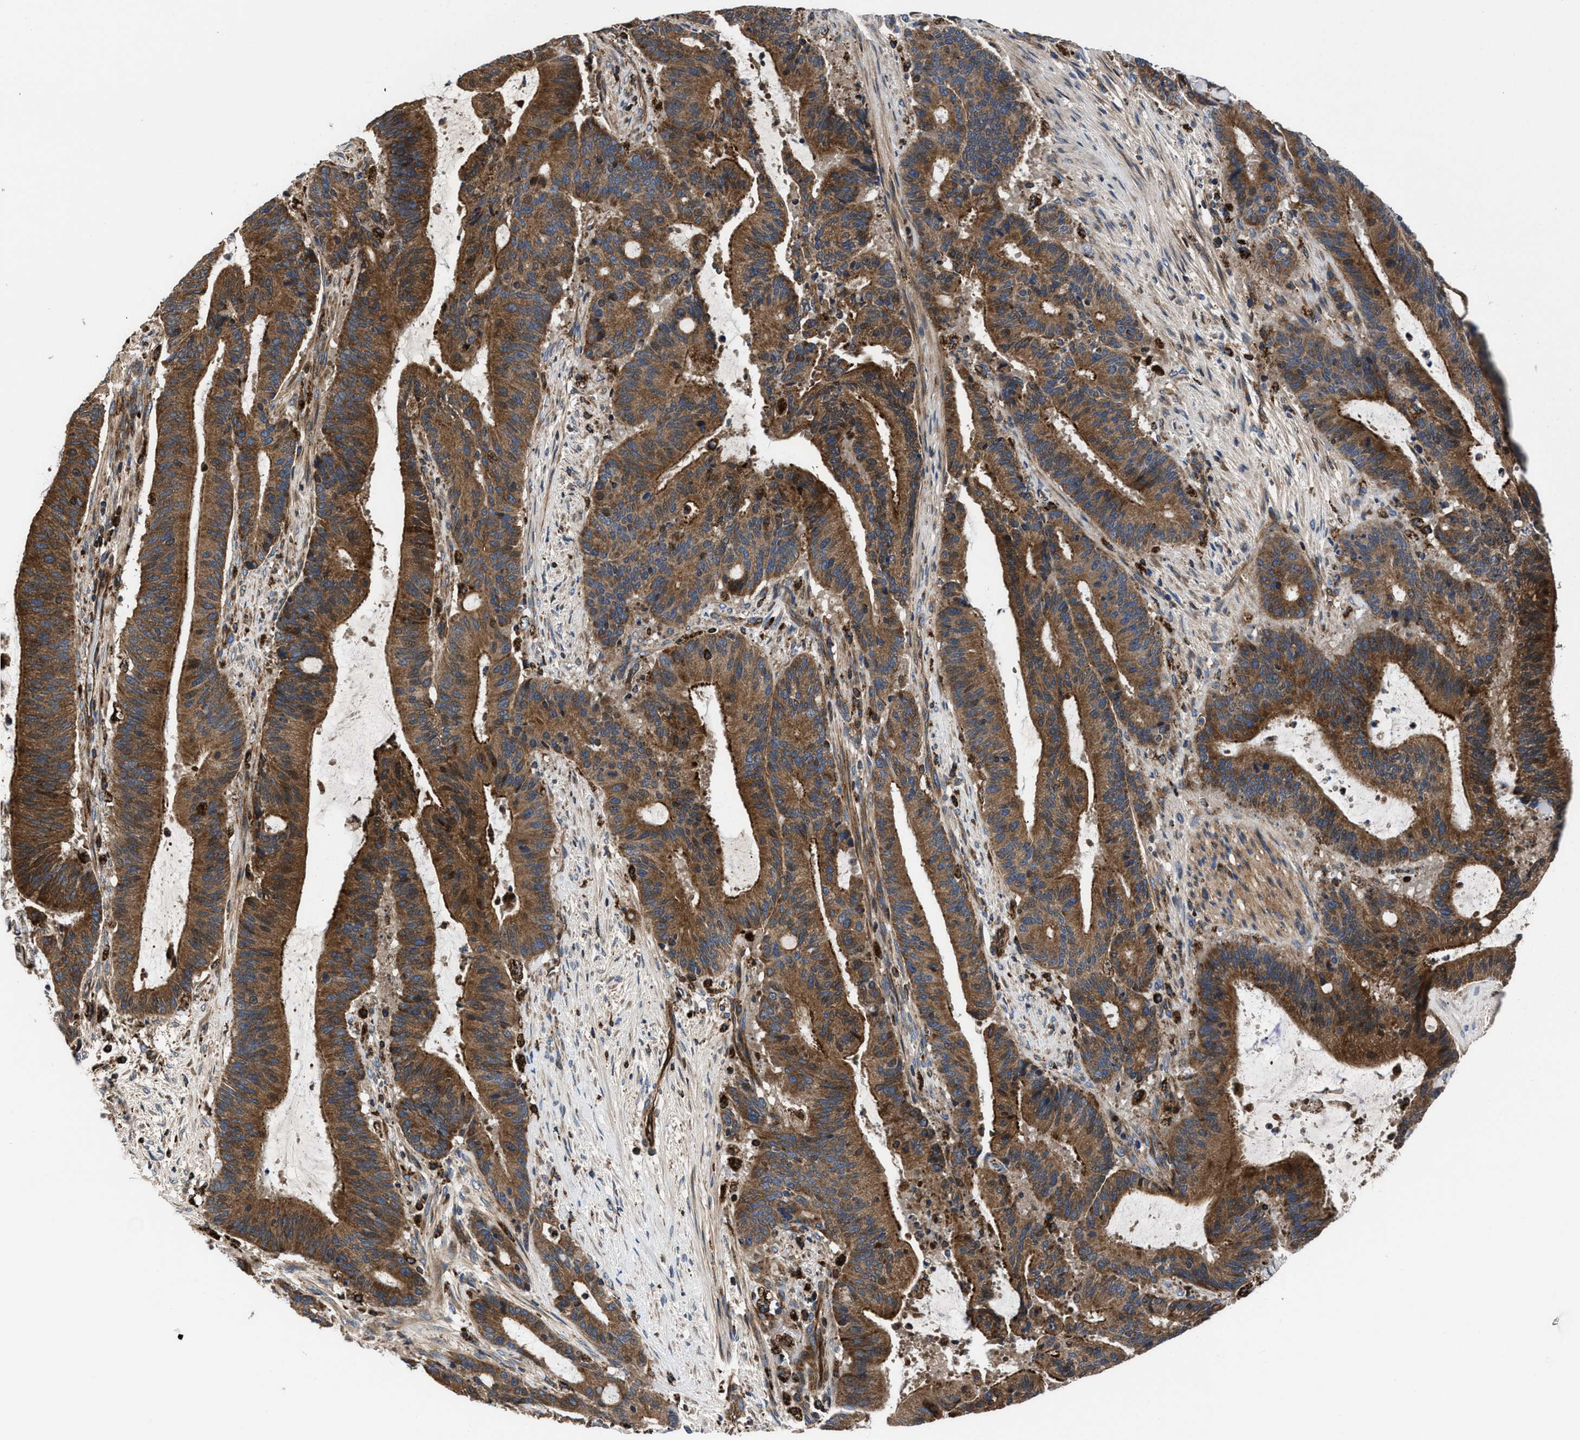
{"staining": {"intensity": "strong", "quantity": ">75%", "location": "cytoplasmic/membranous"}, "tissue": "liver cancer", "cell_type": "Tumor cells", "image_type": "cancer", "snomed": [{"axis": "morphology", "description": "Normal tissue, NOS"}, {"axis": "morphology", "description": "Cholangiocarcinoma"}, {"axis": "topography", "description": "Liver"}, {"axis": "topography", "description": "Peripheral nerve tissue"}], "caption": "This is a histology image of immunohistochemistry (IHC) staining of cholangiocarcinoma (liver), which shows strong positivity in the cytoplasmic/membranous of tumor cells.", "gene": "PRR15L", "patient": {"sex": "female", "age": 73}}